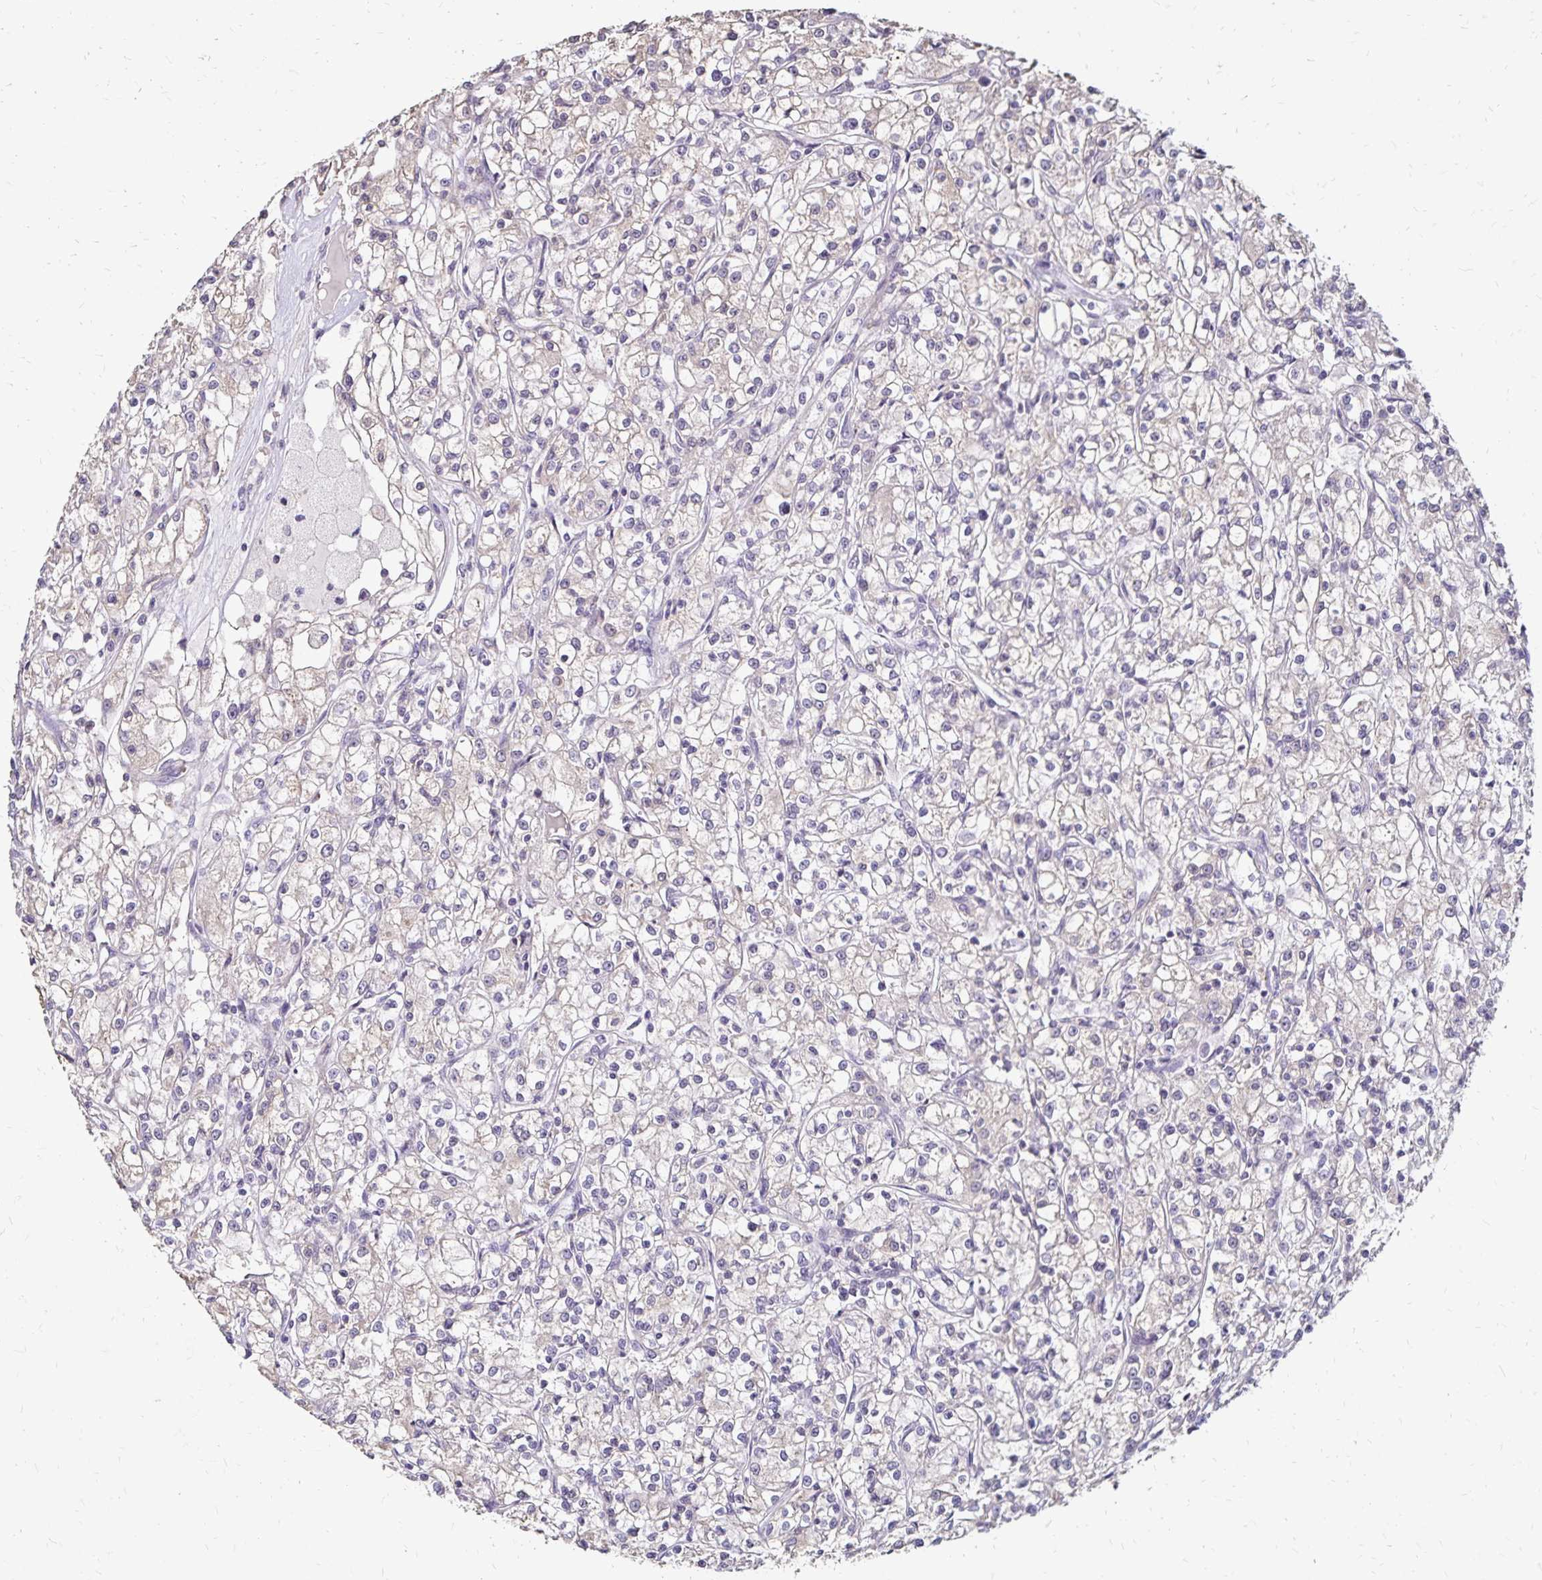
{"staining": {"intensity": "negative", "quantity": "none", "location": "none"}, "tissue": "renal cancer", "cell_type": "Tumor cells", "image_type": "cancer", "snomed": [{"axis": "morphology", "description": "Adenocarcinoma, NOS"}, {"axis": "topography", "description": "Kidney"}], "caption": "The immunohistochemistry (IHC) micrograph has no significant positivity in tumor cells of renal adenocarcinoma tissue.", "gene": "EMC10", "patient": {"sex": "female", "age": 59}}